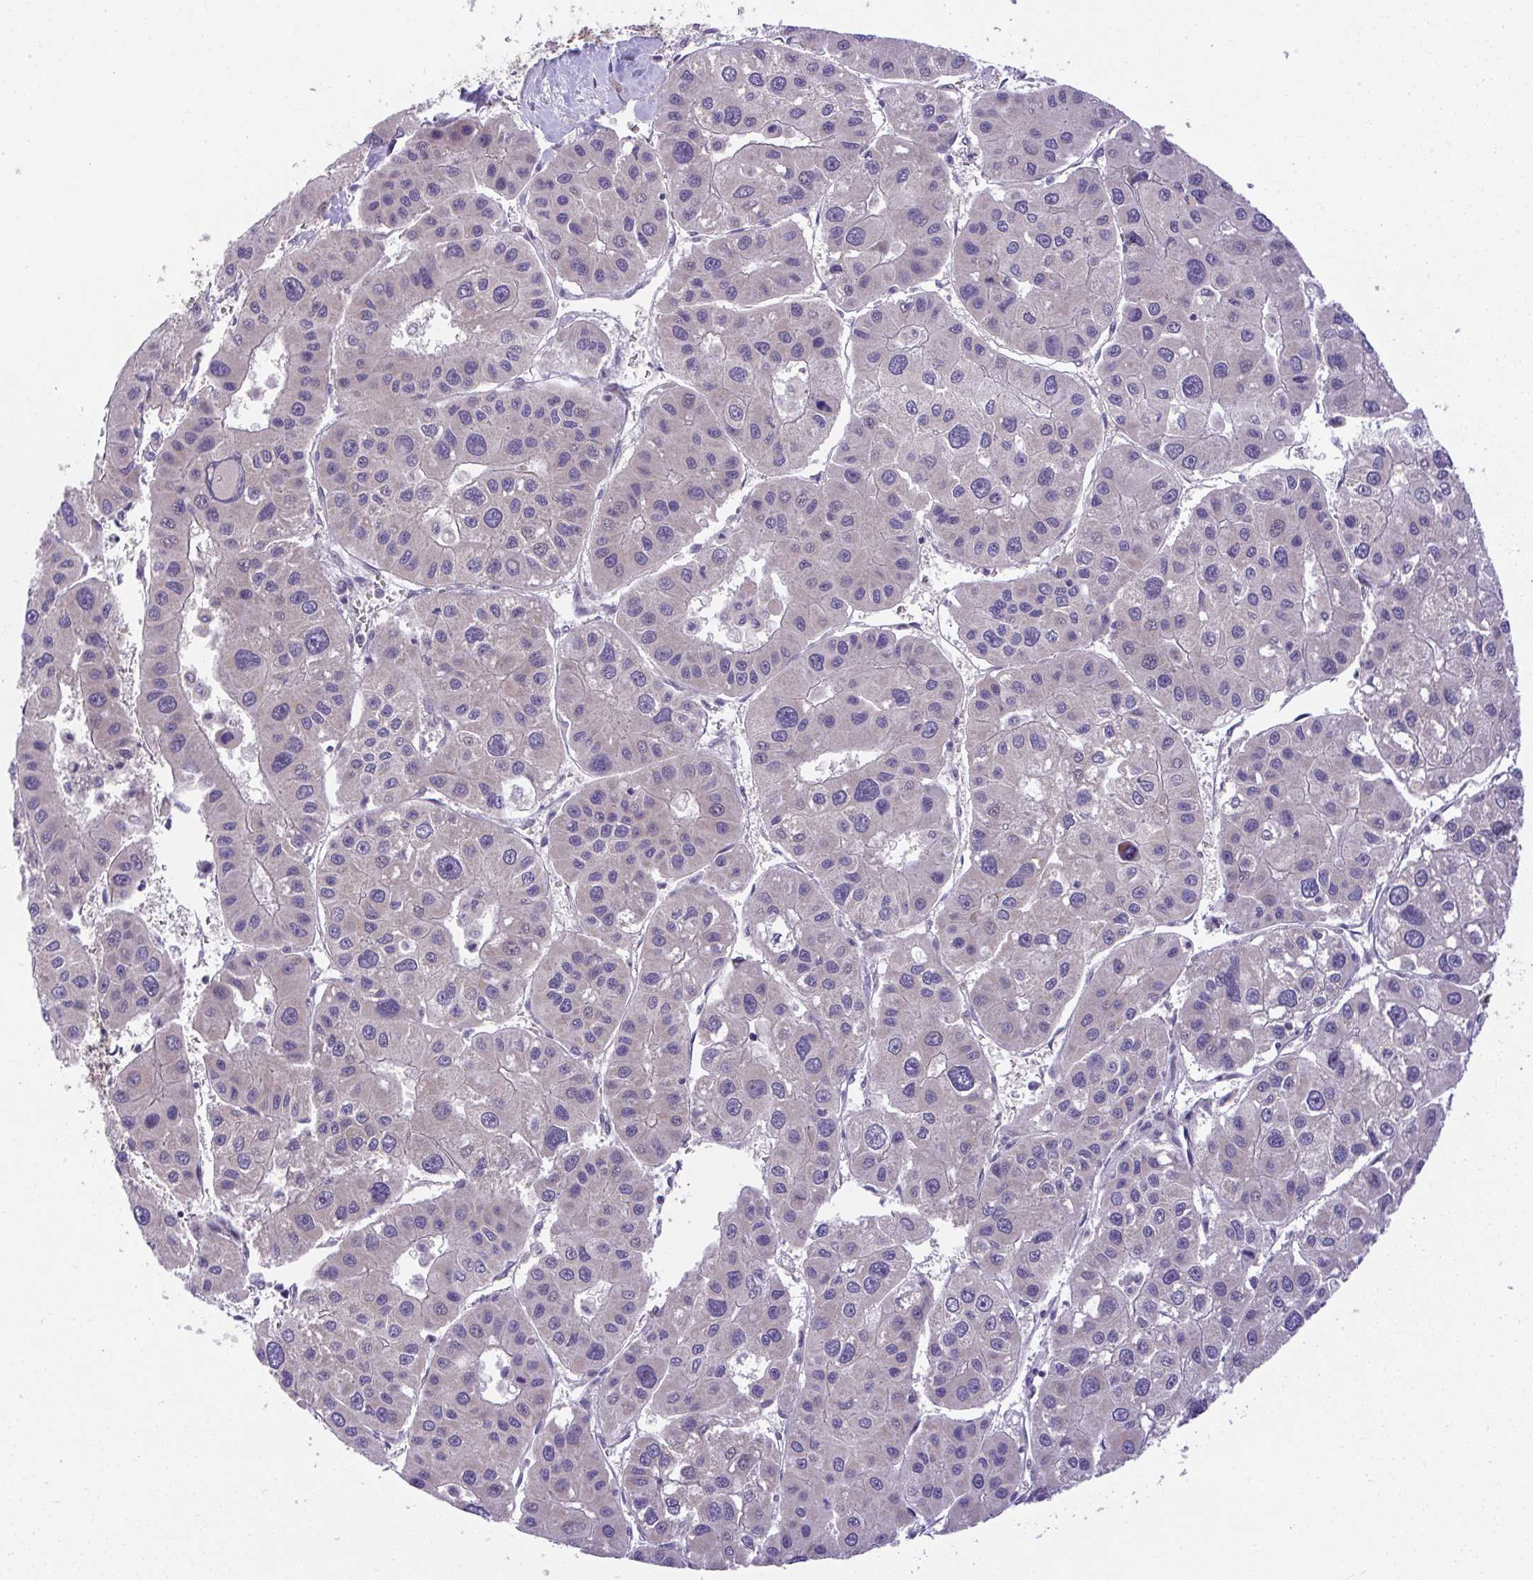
{"staining": {"intensity": "negative", "quantity": "none", "location": "none"}, "tissue": "liver cancer", "cell_type": "Tumor cells", "image_type": "cancer", "snomed": [{"axis": "morphology", "description": "Carcinoma, Hepatocellular, NOS"}, {"axis": "topography", "description": "Liver"}], "caption": "A high-resolution photomicrograph shows immunohistochemistry (IHC) staining of liver cancer (hepatocellular carcinoma), which reveals no significant expression in tumor cells.", "gene": "CHIA", "patient": {"sex": "male", "age": 73}}